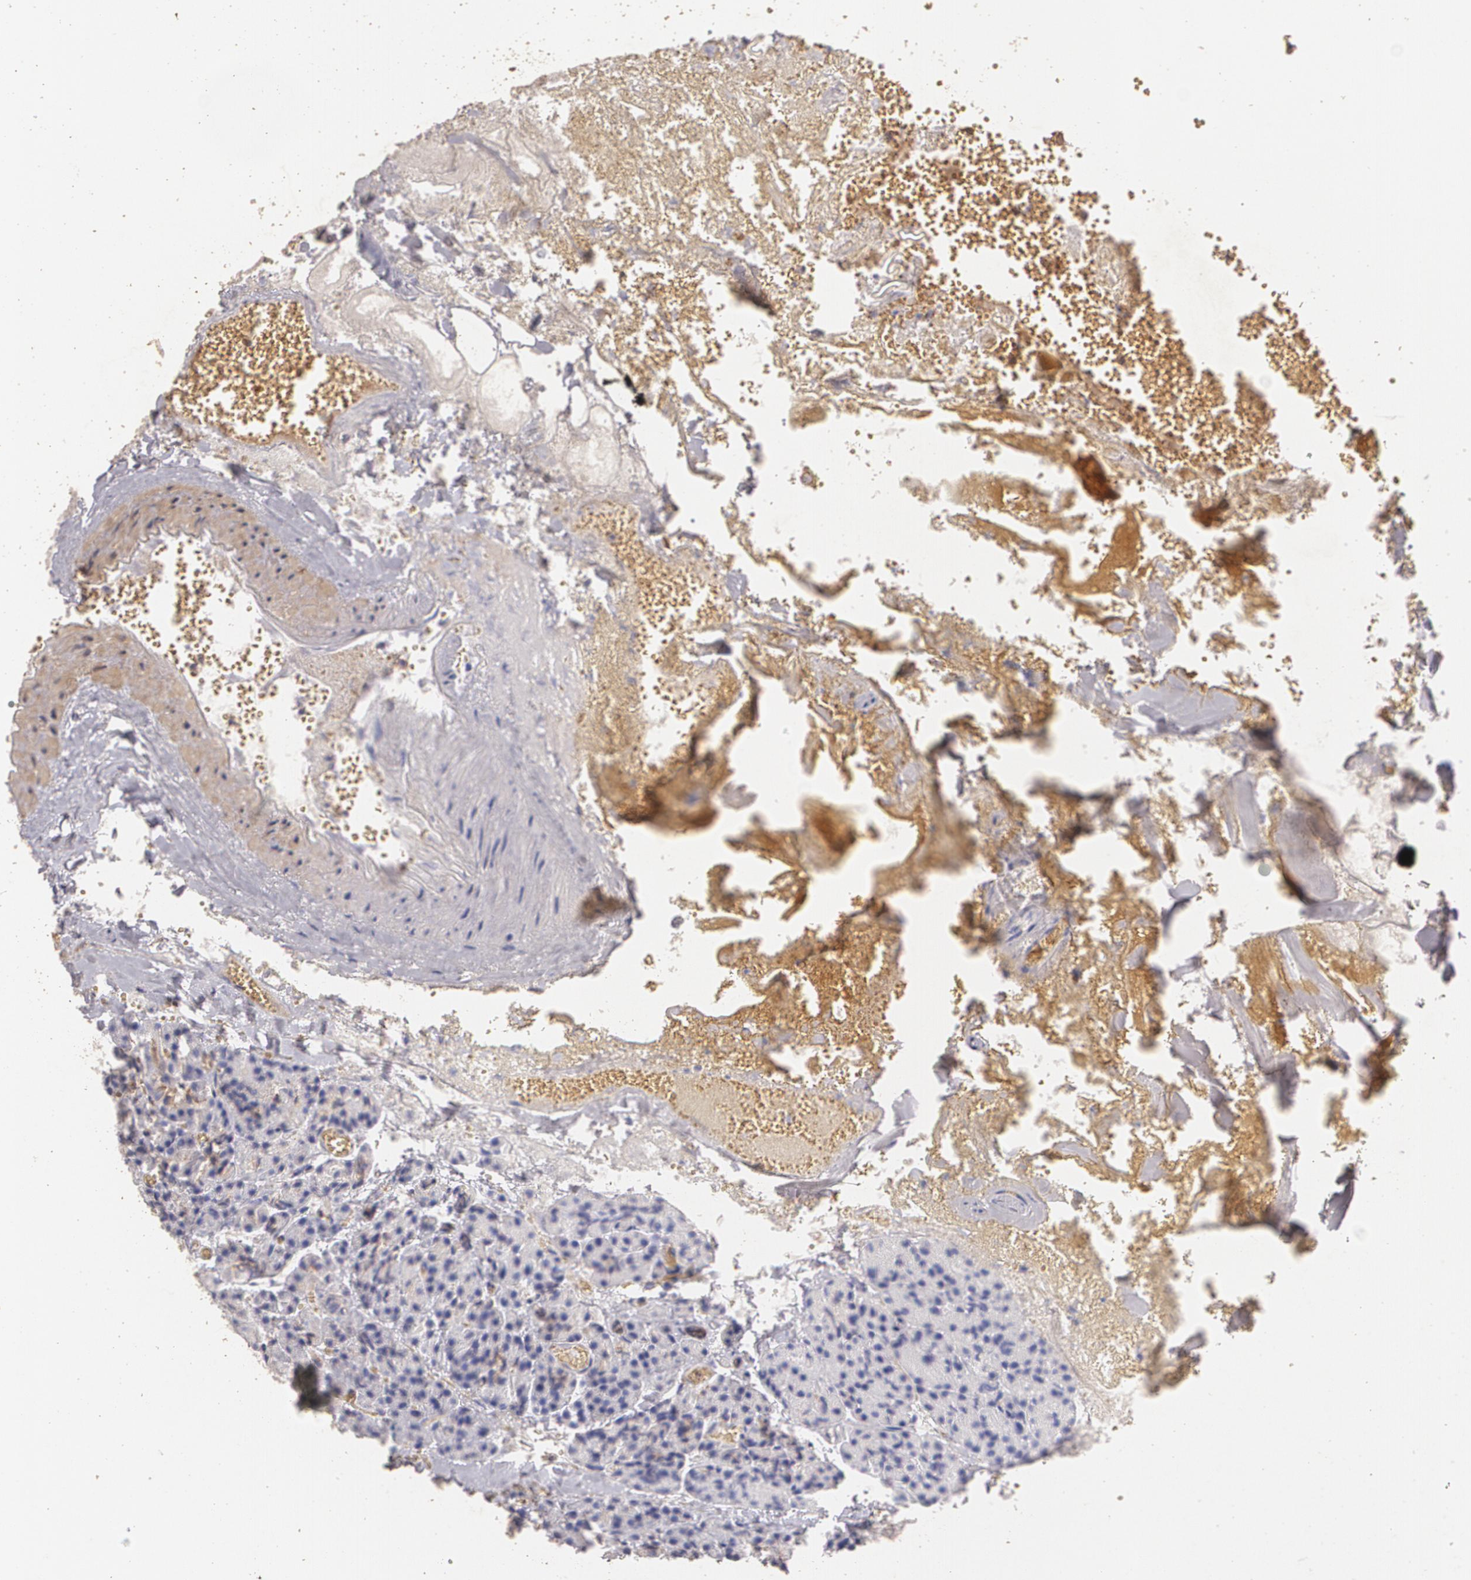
{"staining": {"intensity": "negative", "quantity": "none", "location": "none"}, "tissue": "carcinoid", "cell_type": "Tumor cells", "image_type": "cancer", "snomed": [{"axis": "morphology", "description": "Normal tissue, NOS"}, {"axis": "morphology", "description": "Carcinoid, malignant, NOS"}, {"axis": "topography", "description": "Pancreas"}], "caption": "There is no significant staining in tumor cells of malignant carcinoid.", "gene": "TGFBR1", "patient": {"sex": "female", "age": 35}}